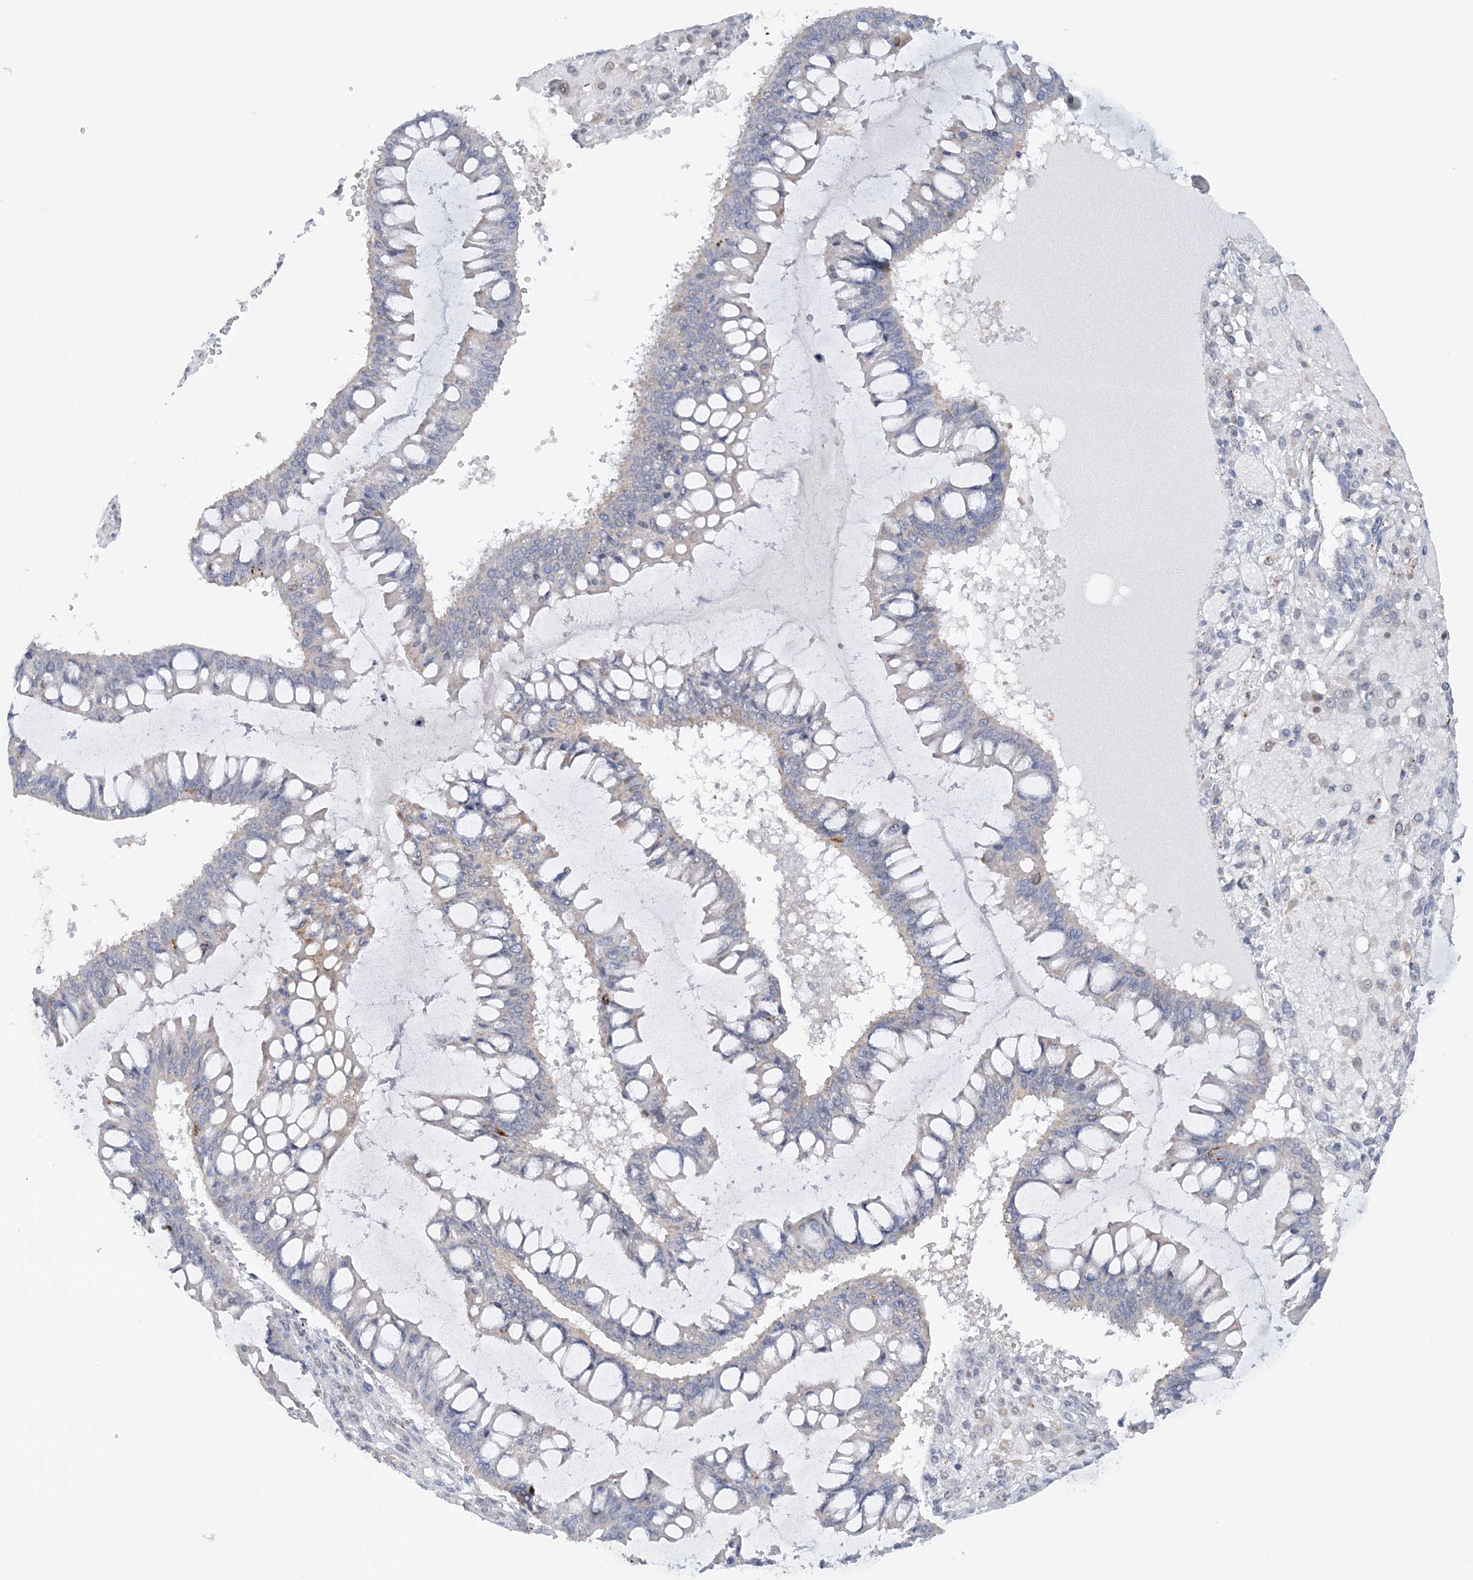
{"staining": {"intensity": "negative", "quantity": "none", "location": "none"}, "tissue": "ovarian cancer", "cell_type": "Tumor cells", "image_type": "cancer", "snomed": [{"axis": "morphology", "description": "Cystadenocarcinoma, mucinous, NOS"}, {"axis": "topography", "description": "Ovary"}], "caption": "DAB (3,3'-diaminobenzidine) immunohistochemical staining of ovarian cancer (mucinous cystadenocarcinoma) demonstrates no significant staining in tumor cells.", "gene": "NIT2", "patient": {"sex": "female", "age": 73}}